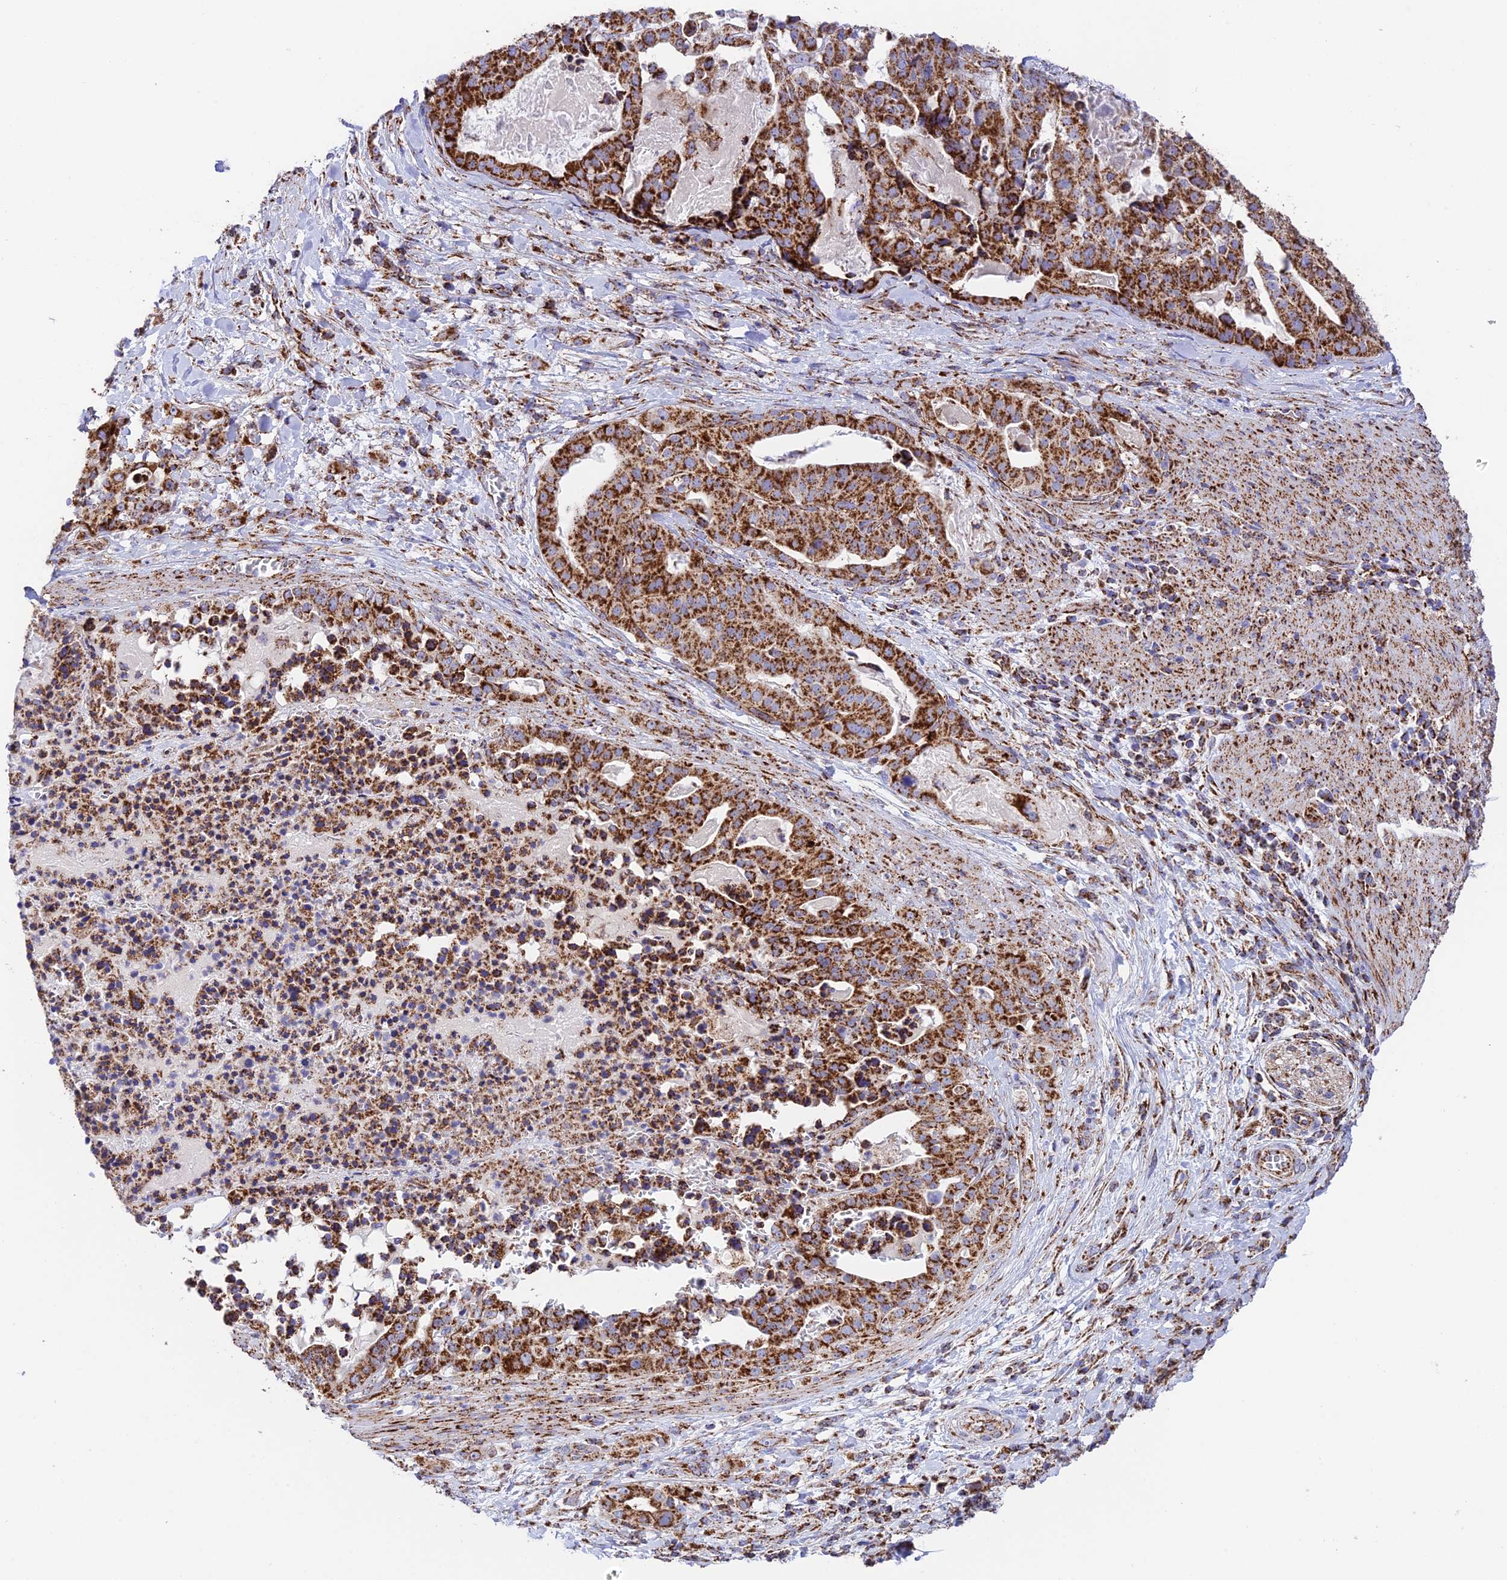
{"staining": {"intensity": "strong", "quantity": ">75%", "location": "cytoplasmic/membranous"}, "tissue": "stomach cancer", "cell_type": "Tumor cells", "image_type": "cancer", "snomed": [{"axis": "morphology", "description": "Adenocarcinoma, NOS"}, {"axis": "topography", "description": "Stomach"}], "caption": "Stomach cancer (adenocarcinoma) stained with immunohistochemistry (IHC) displays strong cytoplasmic/membranous staining in approximately >75% of tumor cells.", "gene": "CHCHD3", "patient": {"sex": "male", "age": 48}}